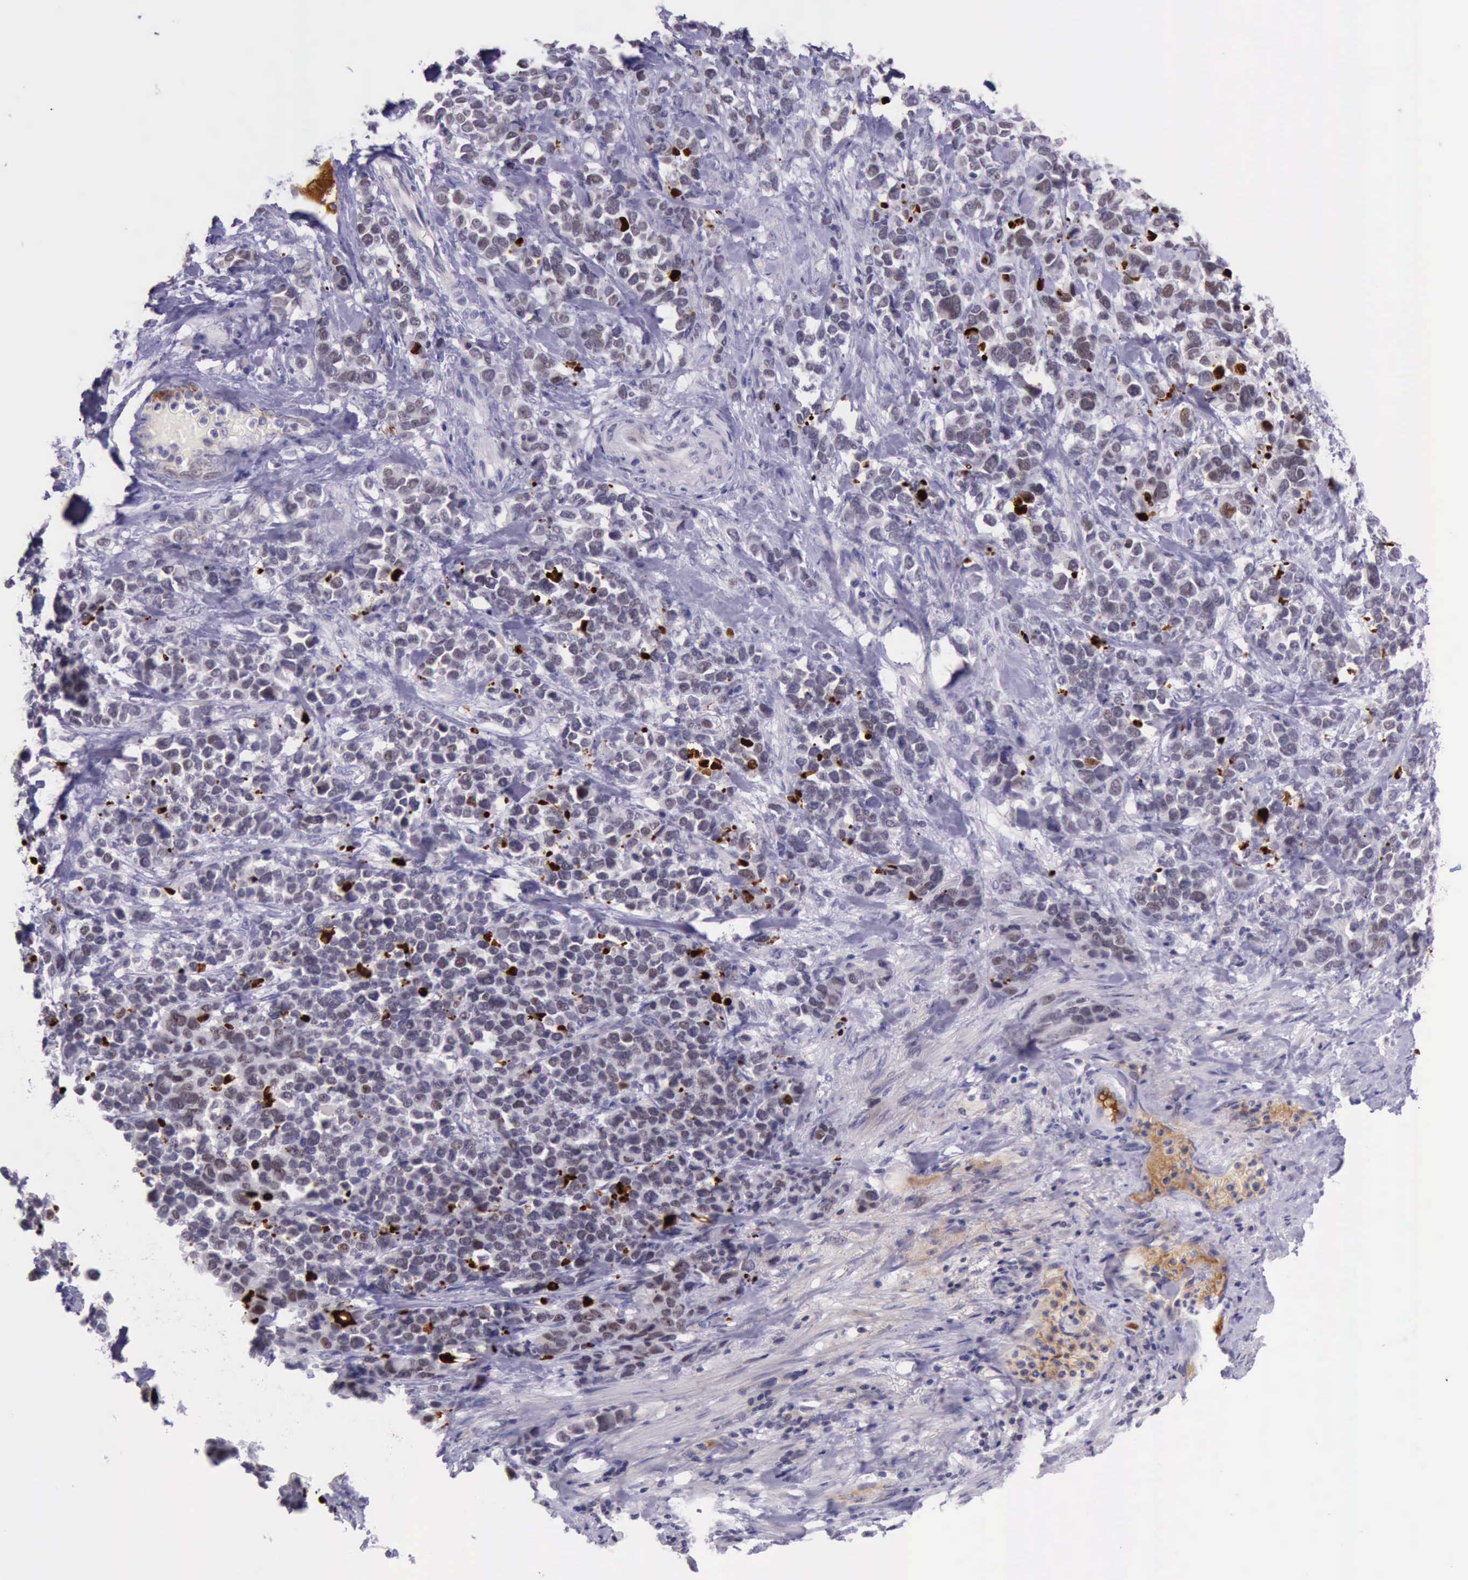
{"staining": {"intensity": "strong", "quantity": "<25%", "location": "nuclear"}, "tissue": "stomach cancer", "cell_type": "Tumor cells", "image_type": "cancer", "snomed": [{"axis": "morphology", "description": "Adenocarcinoma, NOS"}, {"axis": "topography", "description": "Stomach, upper"}], "caption": "A high-resolution photomicrograph shows immunohistochemistry staining of stomach cancer (adenocarcinoma), which shows strong nuclear staining in approximately <25% of tumor cells.", "gene": "PARP1", "patient": {"sex": "male", "age": 71}}